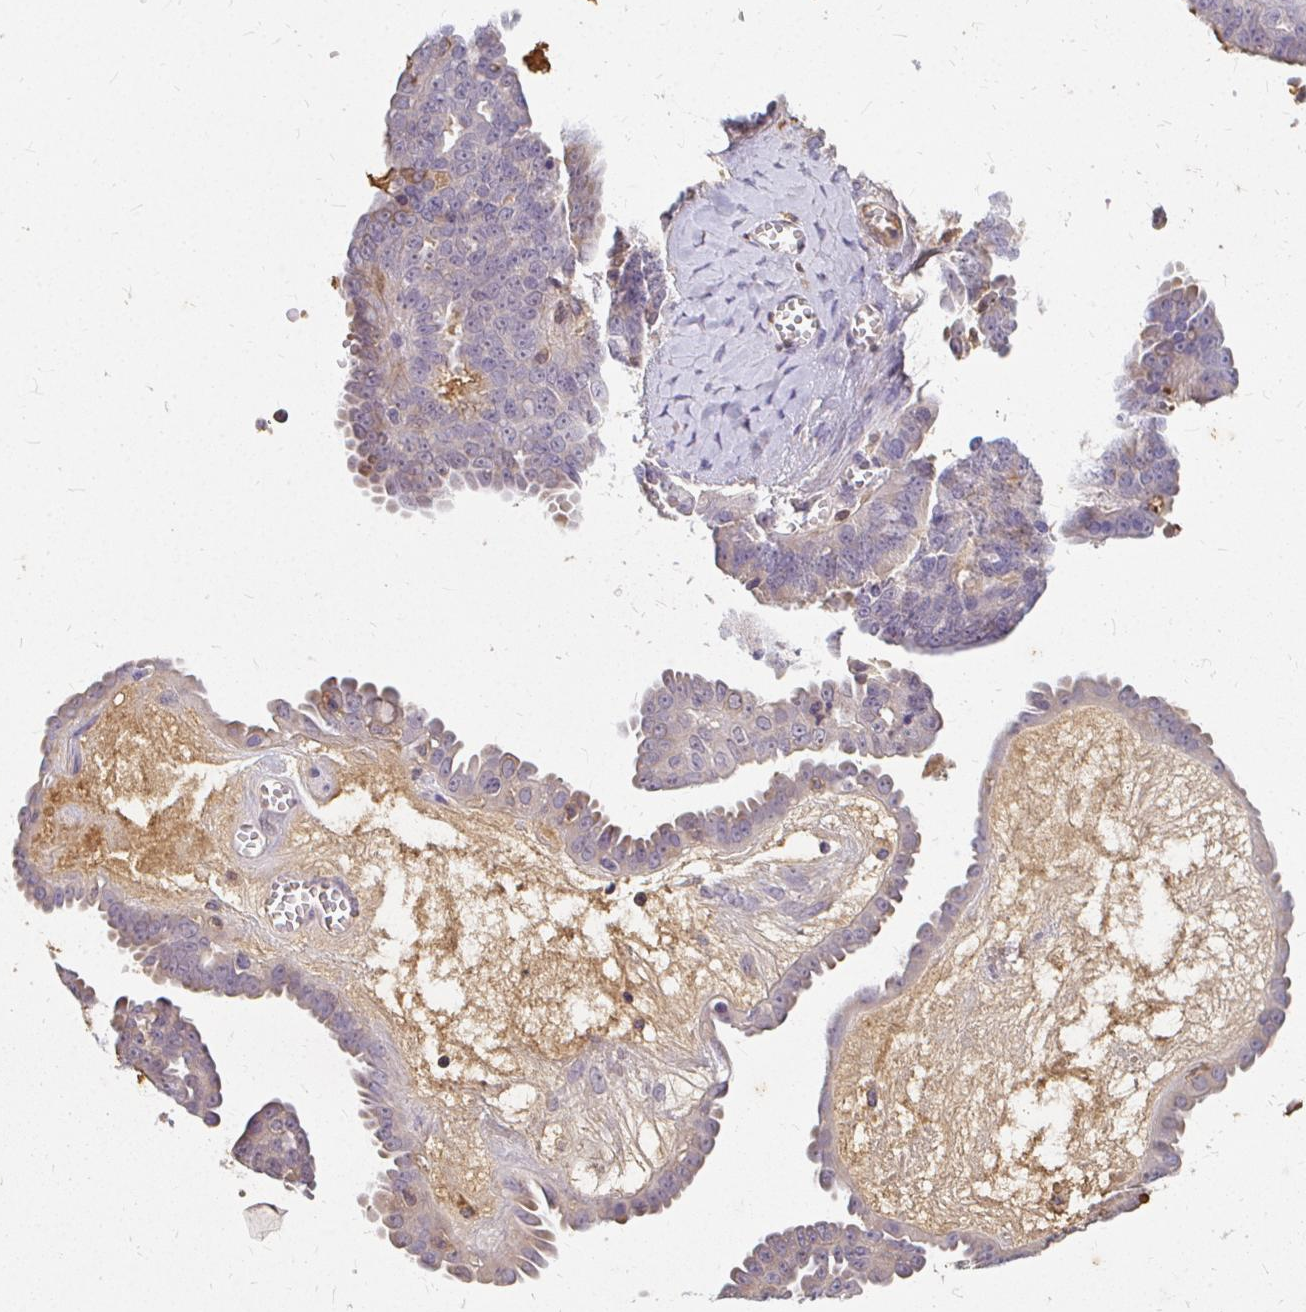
{"staining": {"intensity": "negative", "quantity": "none", "location": "none"}, "tissue": "ovarian cancer", "cell_type": "Tumor cells", "image_type": "cancer", "snomed": [{"axis": "morphology", "description": "Cystadenocarcinoma, serous, NOS"}, {"axis": "topography", "description": "Ovary"}], "caption": "Immunohistochemical staining of human ovarian cancer reveals no significant expression in tumor cells.", "gene": "LOXL4", "patient": {"sex": "female", "age": 71}}